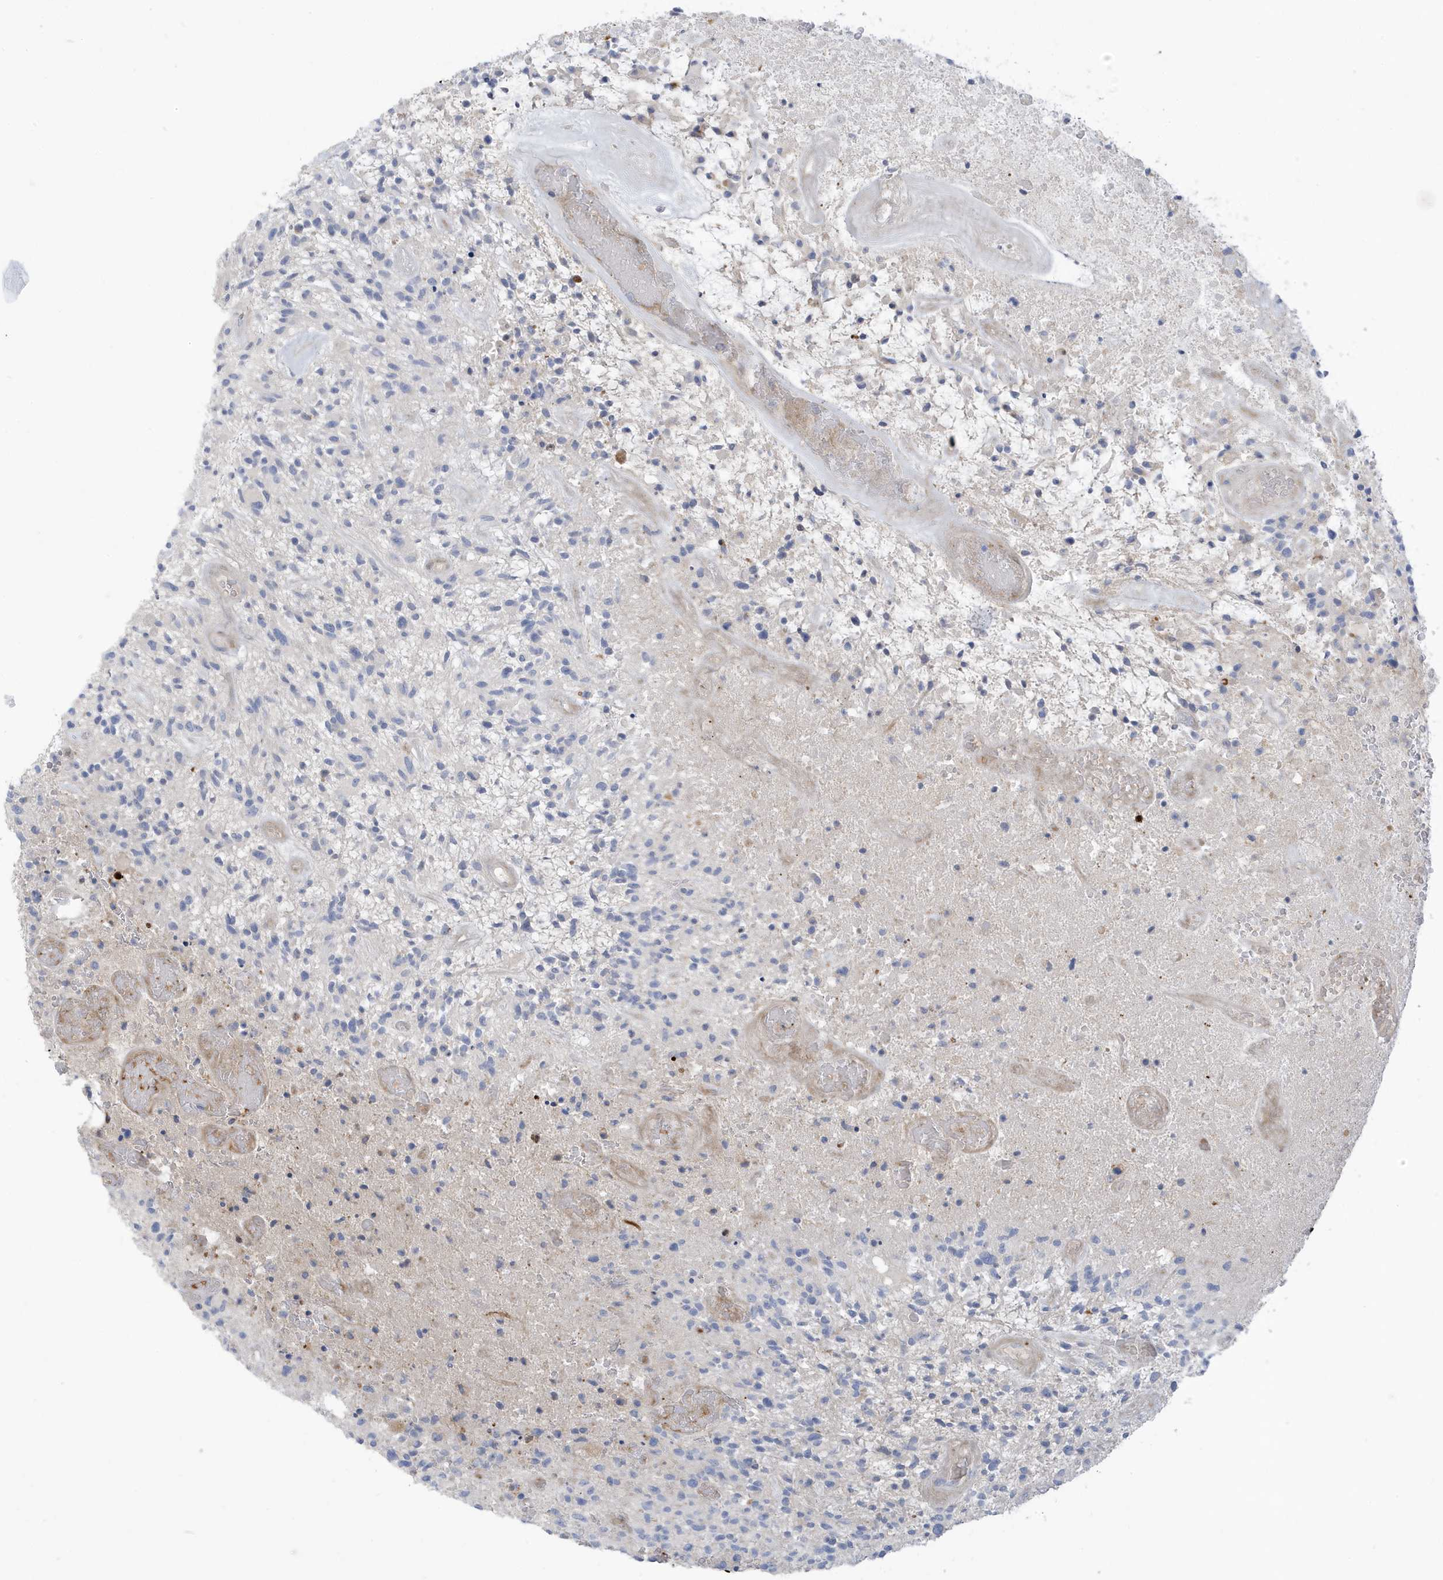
{"staining": {"intensity": "negative", "quantity": "none", "location": "none"}, "tissue": "glioma", "cell_type": "Tumor cells", "image_type": "cancer", "snomed": [{"axis": "morphology", "description": "Glioma, malignant, High grade"}, {"axis": "topography", "description": "Brain"}], "caption": "Protein analysis of glioma exhibits no significant staining in tumor cells.", "gene": "ATP13A5", "patient": {"sex": "male", "age": 47}}